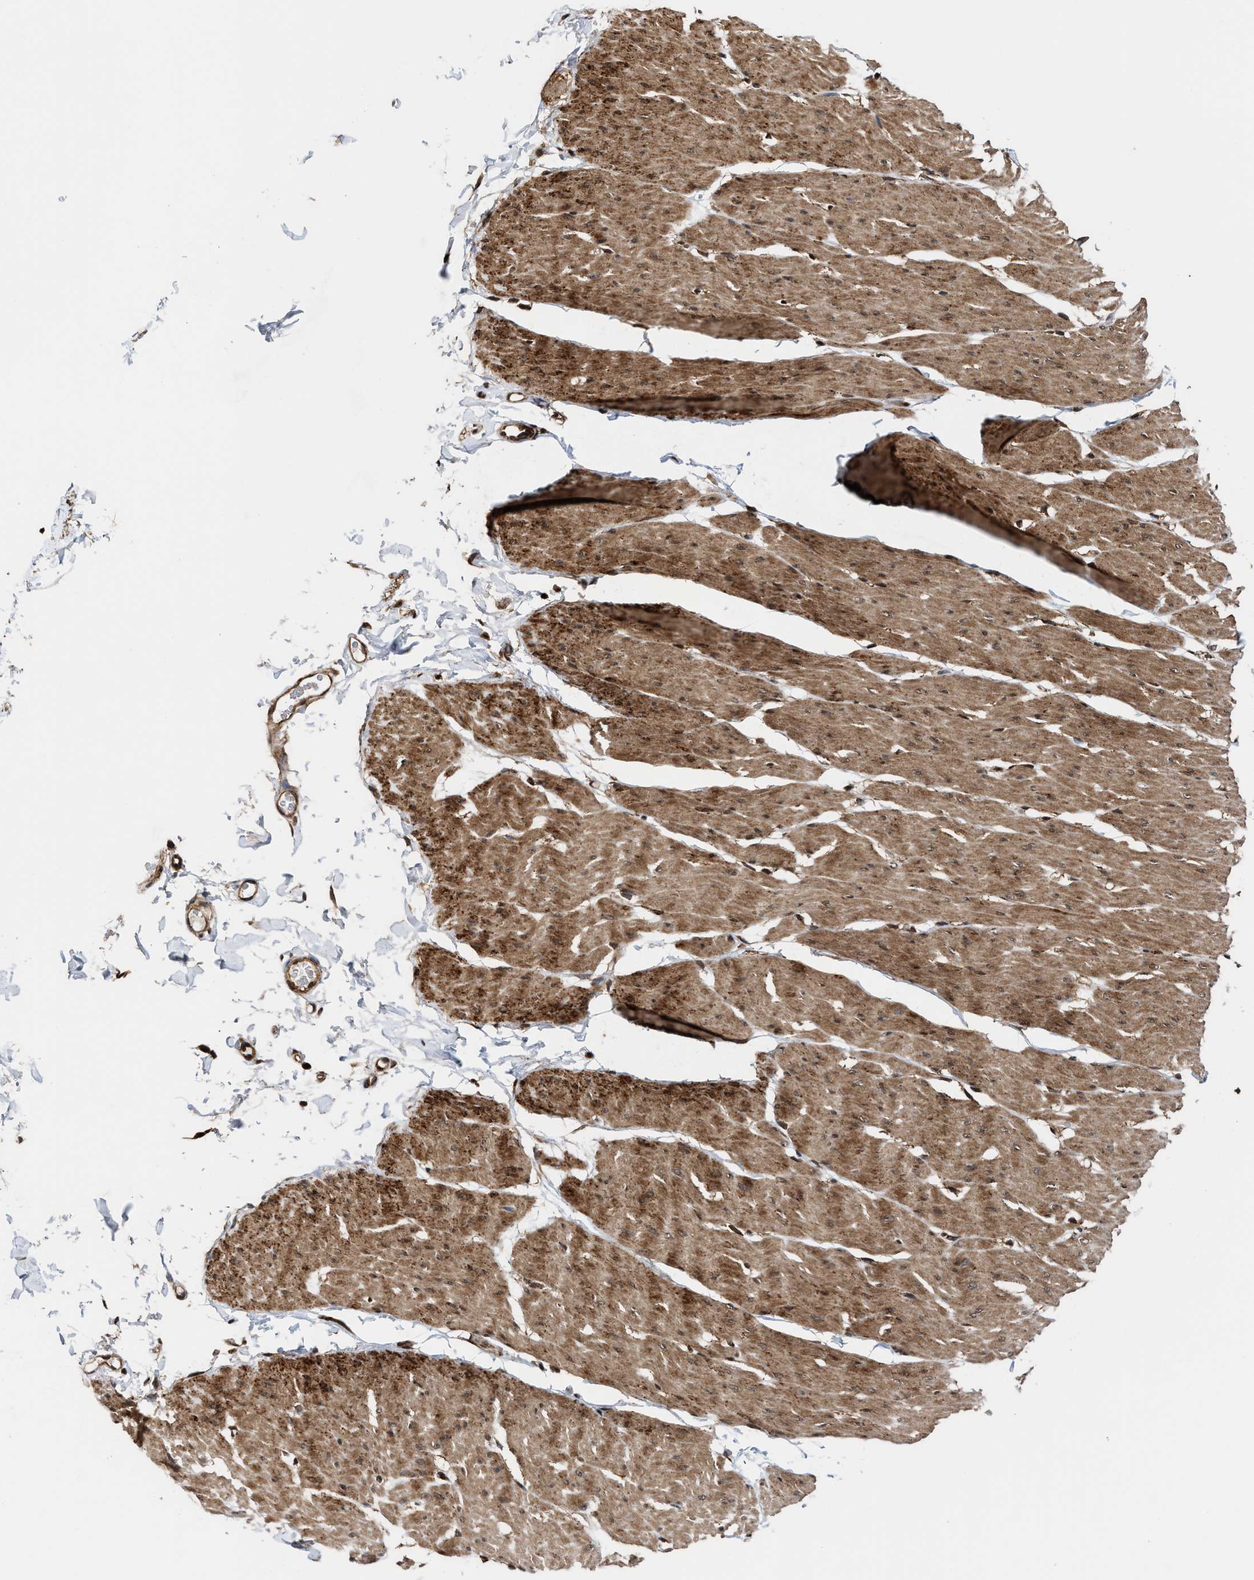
{"staining": {"intensity": "moderate", "quantity": ">75%", "location": "cytoplasmic/membranous"}, "tissue": "smooth muscle", "cell_type": "Smooth muscle cells", "image_type": "normal", "snomed": [{"axis": "morphology", "description": "Normal tissue, NOS"}, {"axis": "topography", "description": "Smooth muscle"}, {"axis": "topography", "description": "Colon"}], "caption": "This image shows IHC staining of unremarkable human smooth muscle, with medium moderate cytoplasmic/membranous expression in approximately >75% of smooth muscle cells.", "gene": "SEPTIN2", "patient": {"sex": "male", "age": 67}}